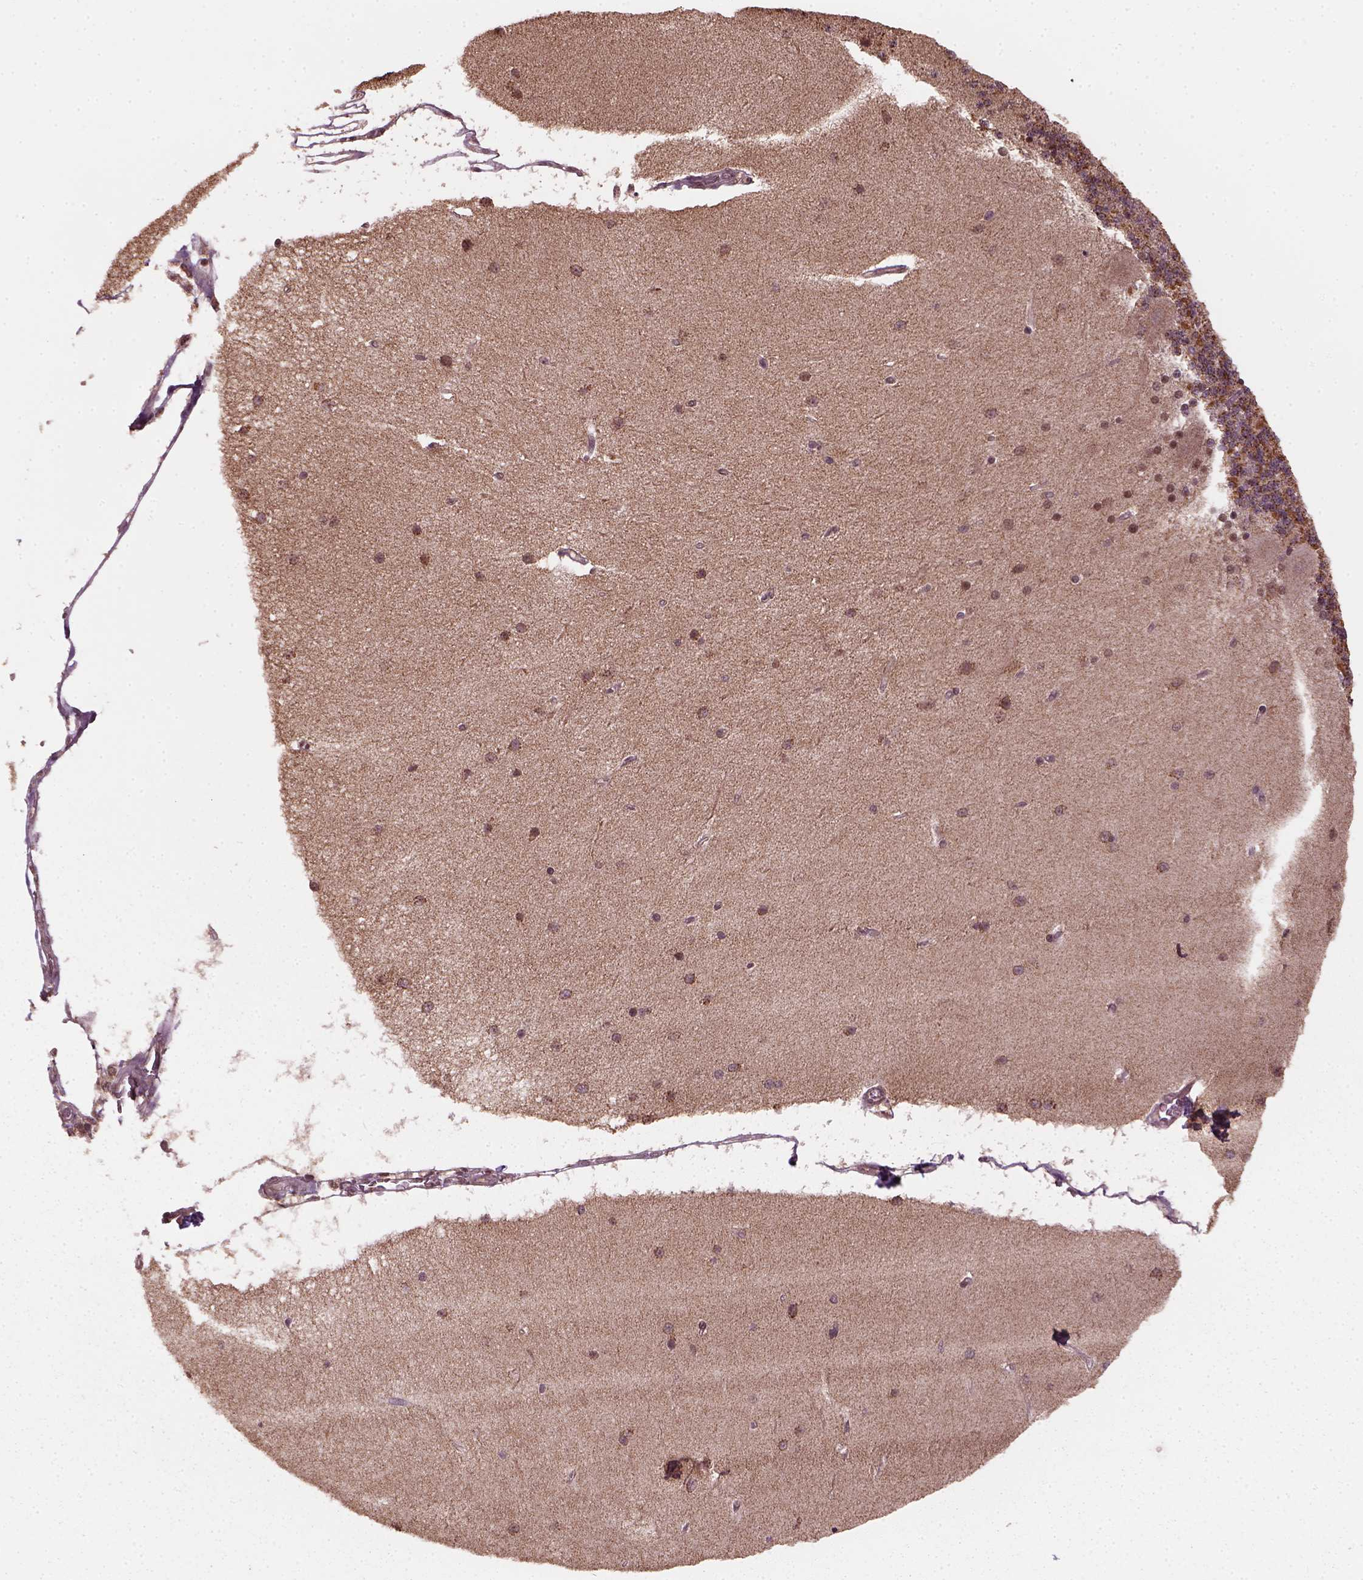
{"staining": {"intensity": "strong", "quantity": ">75%", "location": "cytoplasmic/membranous"}, "tissue": "cerebellum", "cell_type": "Cells in granular layer", "image_type": "normal", "snomed": [{"axis": "morphology", "description": "Normal tissue, NOS"}, {"axis": "topography", "description": "Cerebellum"}], "caption": "A photomicrograph of human cerebellum stained for a protein shows strong cytoplasmic/membranous brown staining in cells in granular layer.", "gene": "NUDT9", "patient": {"sex": "female", "age": 54}}